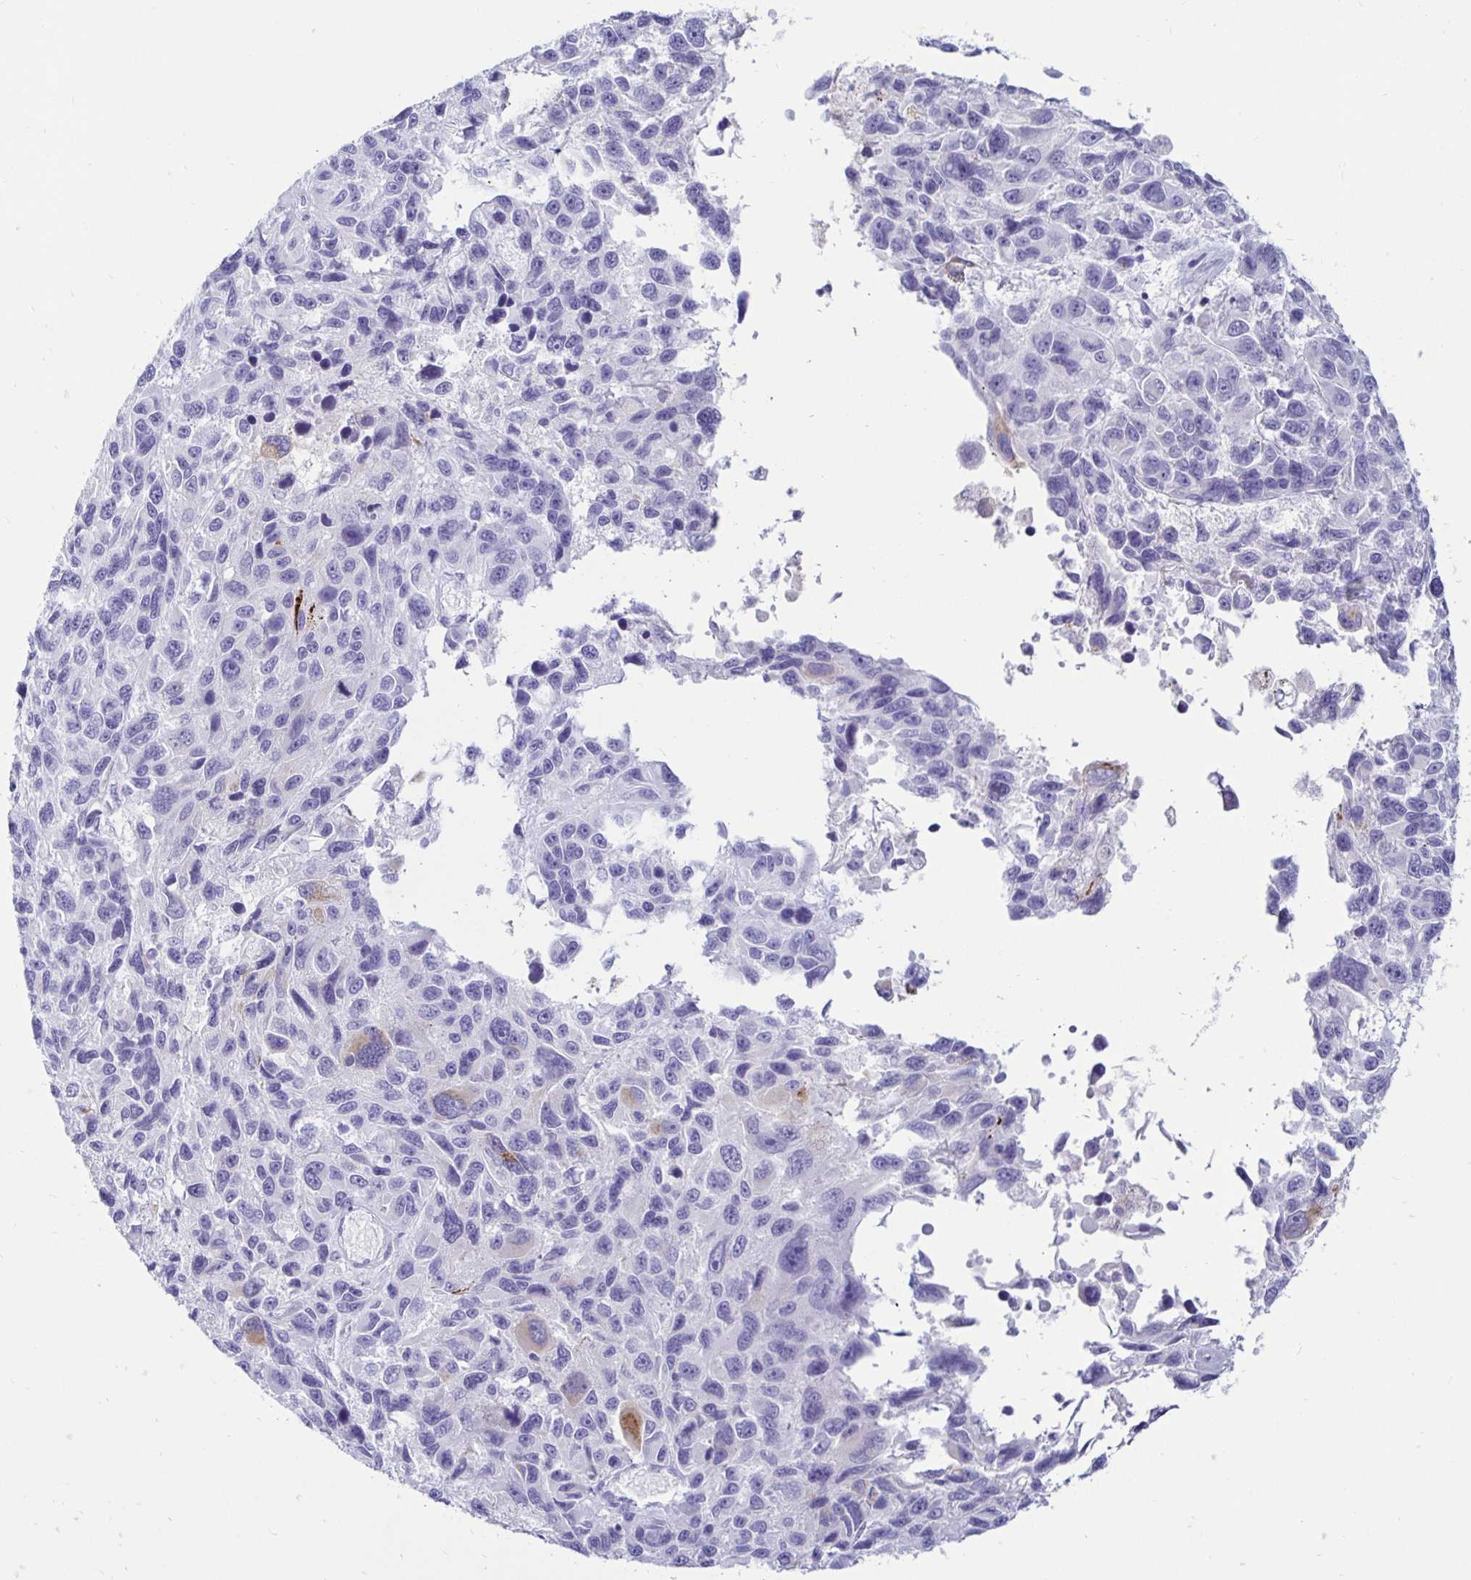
{"staining": {"intensity": "weak", "quantity": "<25%", "location": "cytoplasmic/membranous"}, "tissue": "melanoma", "cell_type": "Tumor cells", "image_type": "cancer", "snomed": [{"axis": "morphology", "description": "Malignant melanoma, NOS"}, {"axis": "topography", "description": "Skin"}], "caption": "DAB immunohistochemical staining of human melanoma demonstrates no significant expression in tumor cells.", "gene": "TIMP1", "patient": {"sex": "male", "age": 53}}